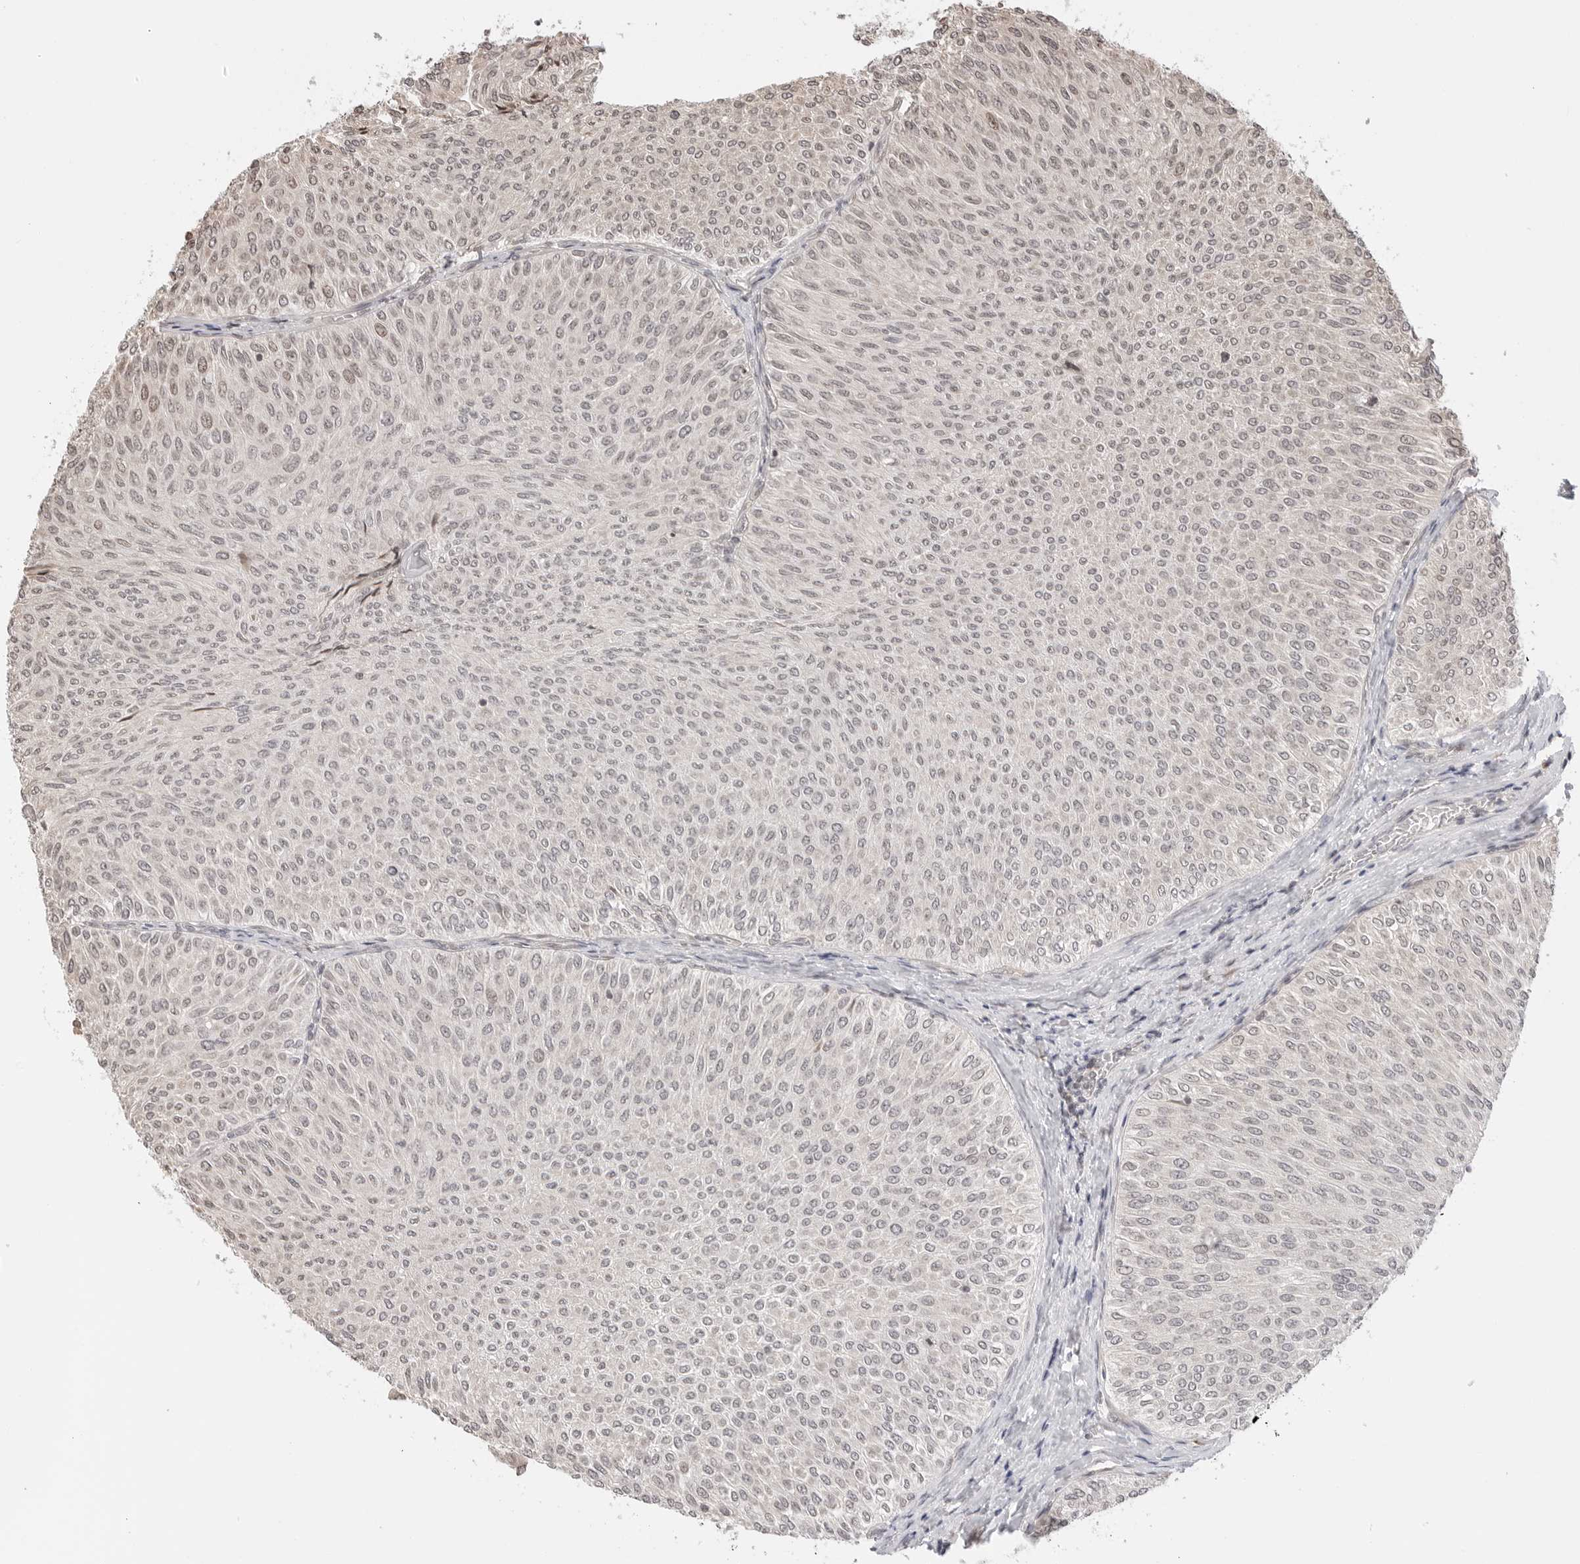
{"staining": {"intensity": "negative", "quantity": "none", "location": "none"}, "tissue": "urothelial cancer", "cell_type": "Tumor cells", "image_type": "cancer", "snomed": [{"axis": "morphology", "description": "Urothelial carcinoma, Low grade"}, {"axis": "topography", "description": "Urinary bladder"}], "caption": "High power microscopy photomicrograph of an immunohistochemistry histopathology image of urothelial carcinoma (low-grade), revealing no significant positivity in tumor cells.", "gene": "FKBP14", "patient": {"sex": "male", "age": 78}}